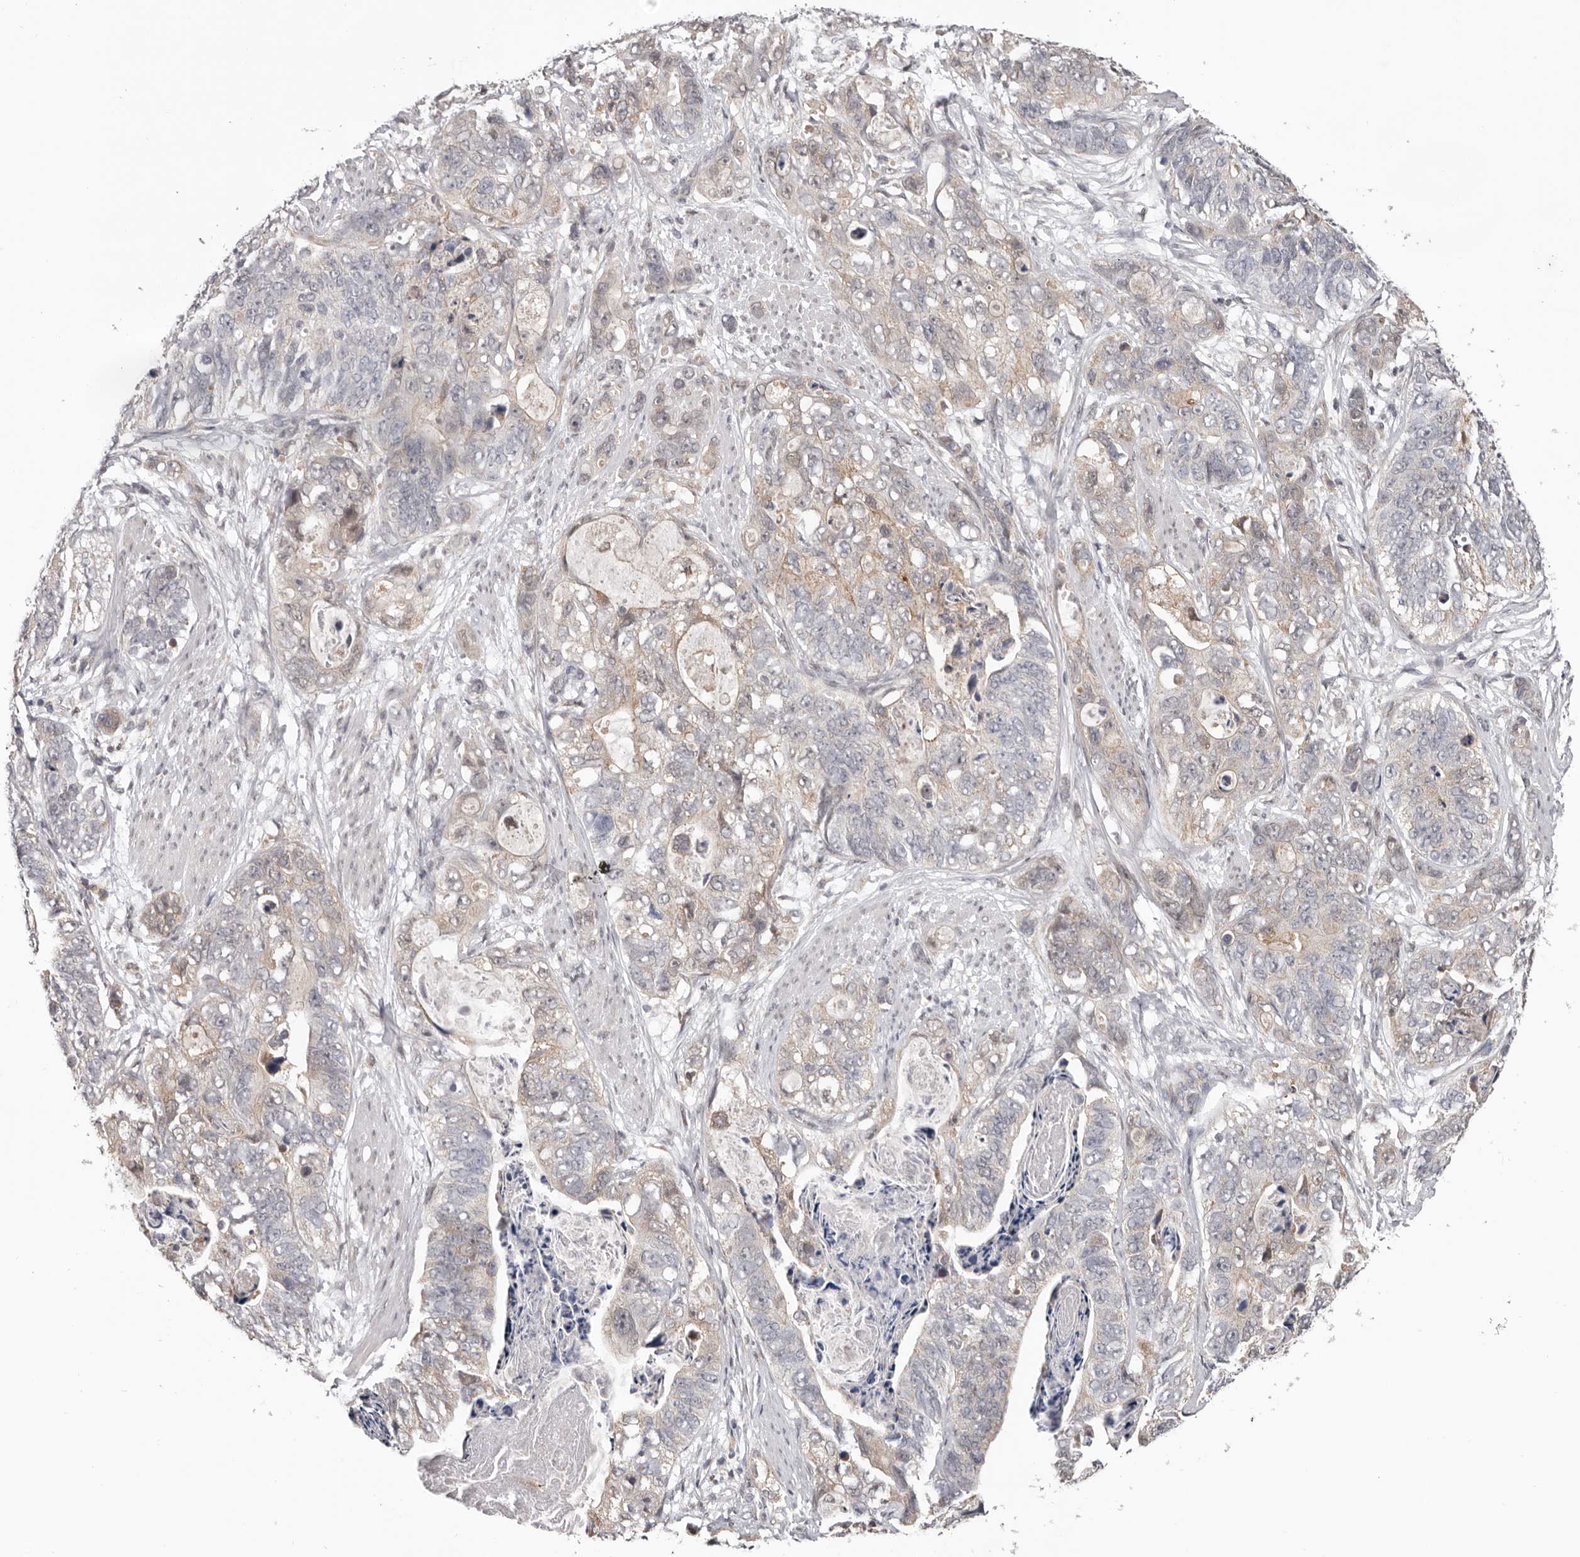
{"staining": {"intensity": "weak", "quantity": "<25%", "location": "cytoplasmic/membranous"}, "tissue": "stomach cancer", "cell_type": "Tumor cells", "image_type": "cancer", "snomed": [{"axis": "morphology", "description": "Adenocarcinoma, NOS"}, {"axis": "topography", "description": "Stomach"}], "caption": "Stomach adenocarcinoma stained for a protein using IHC displays no expression tumor cells.", "gene": "MOGAT2", "patient": {"sex": "female", "age": 89}}